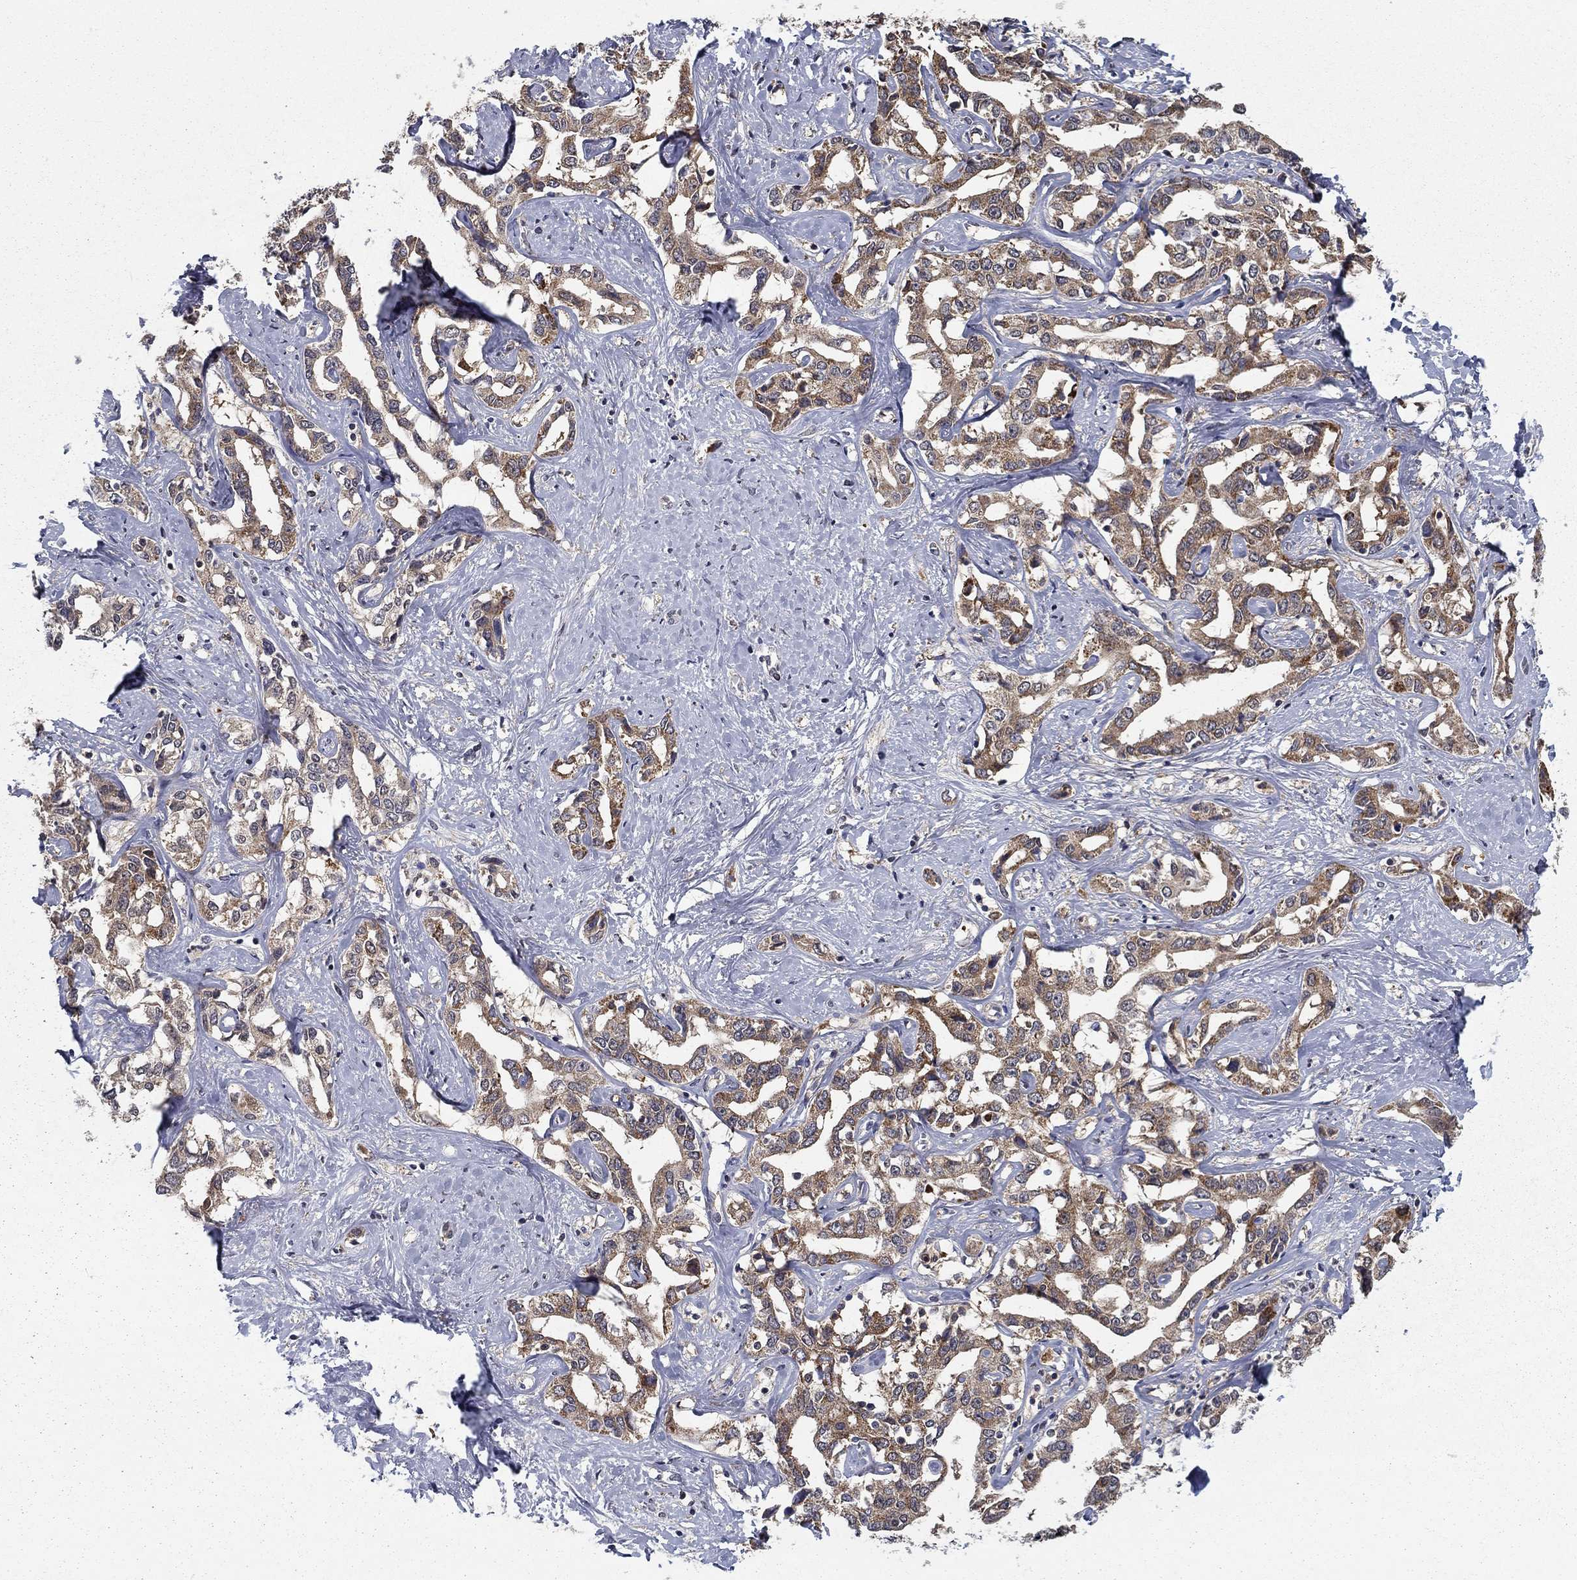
{"staining": {"intensity": "moderate", "quantity": ">75%", "location": "cytoplasmic/membranous"}, "tissue": "liver cancer", "cell_type": "Tumor cells", "image_type": "cancer", "snomed": [{"axis": "morphology", "description": "Cholangiocarcinoma"}, {"axis": "topography", "description": "Liver"}], "caption": "Immunohistochemistry image of human cholangiocarcinoma (liver) stained for a protein (brown), which shows medium levels of moderate cytoplasmic/membranous positivity in about >75% of tumor cells.", "gene": "NIT2", "patient": {"sex": "male", "age": 59}}